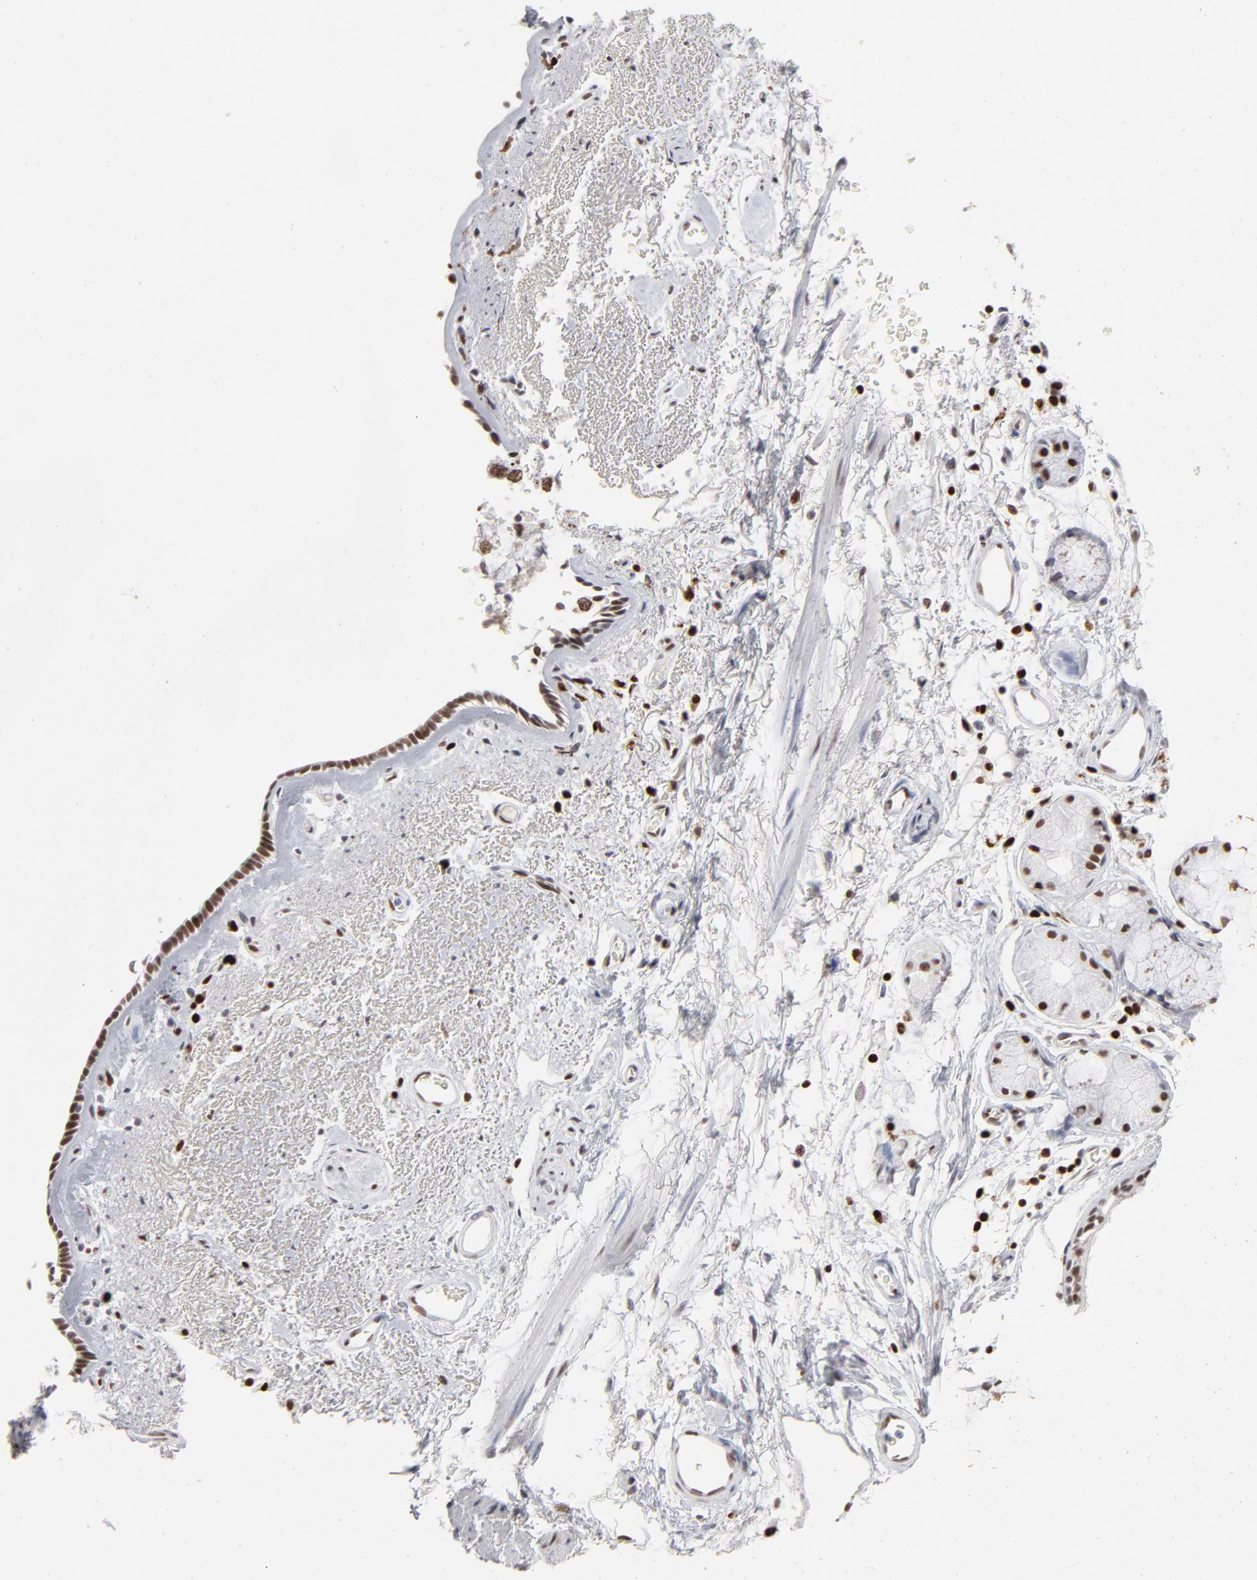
{"staining": {"intensity": "strong", "quantity": ">75%", "location": "nuclear"}, "tissue": "bronchus", "cell_type": "Respiratory epithelial cells", "image_type": "normal", "snomed": [{"axis": "morphology", "description": "Normal tissue, NOS"}, {"axis": "morphology", "description": "Adenocarcinoma, NOS"}, {"axis": "topography", "description": "Bronchus"}, {"axis": "topography", "description": "Lung"}], "caption": "Immunohistochemistry (IHC) histopathology image of unremarkable bronchus: human bronchus stained using IHC exhibits high levels of strong protein expression localized specifically in the nuclear of respiratory epithelial cells, appearing as a nuclear brown color.", "gene": "PARP1", "patient": {"sex": "male", "age": 71}}